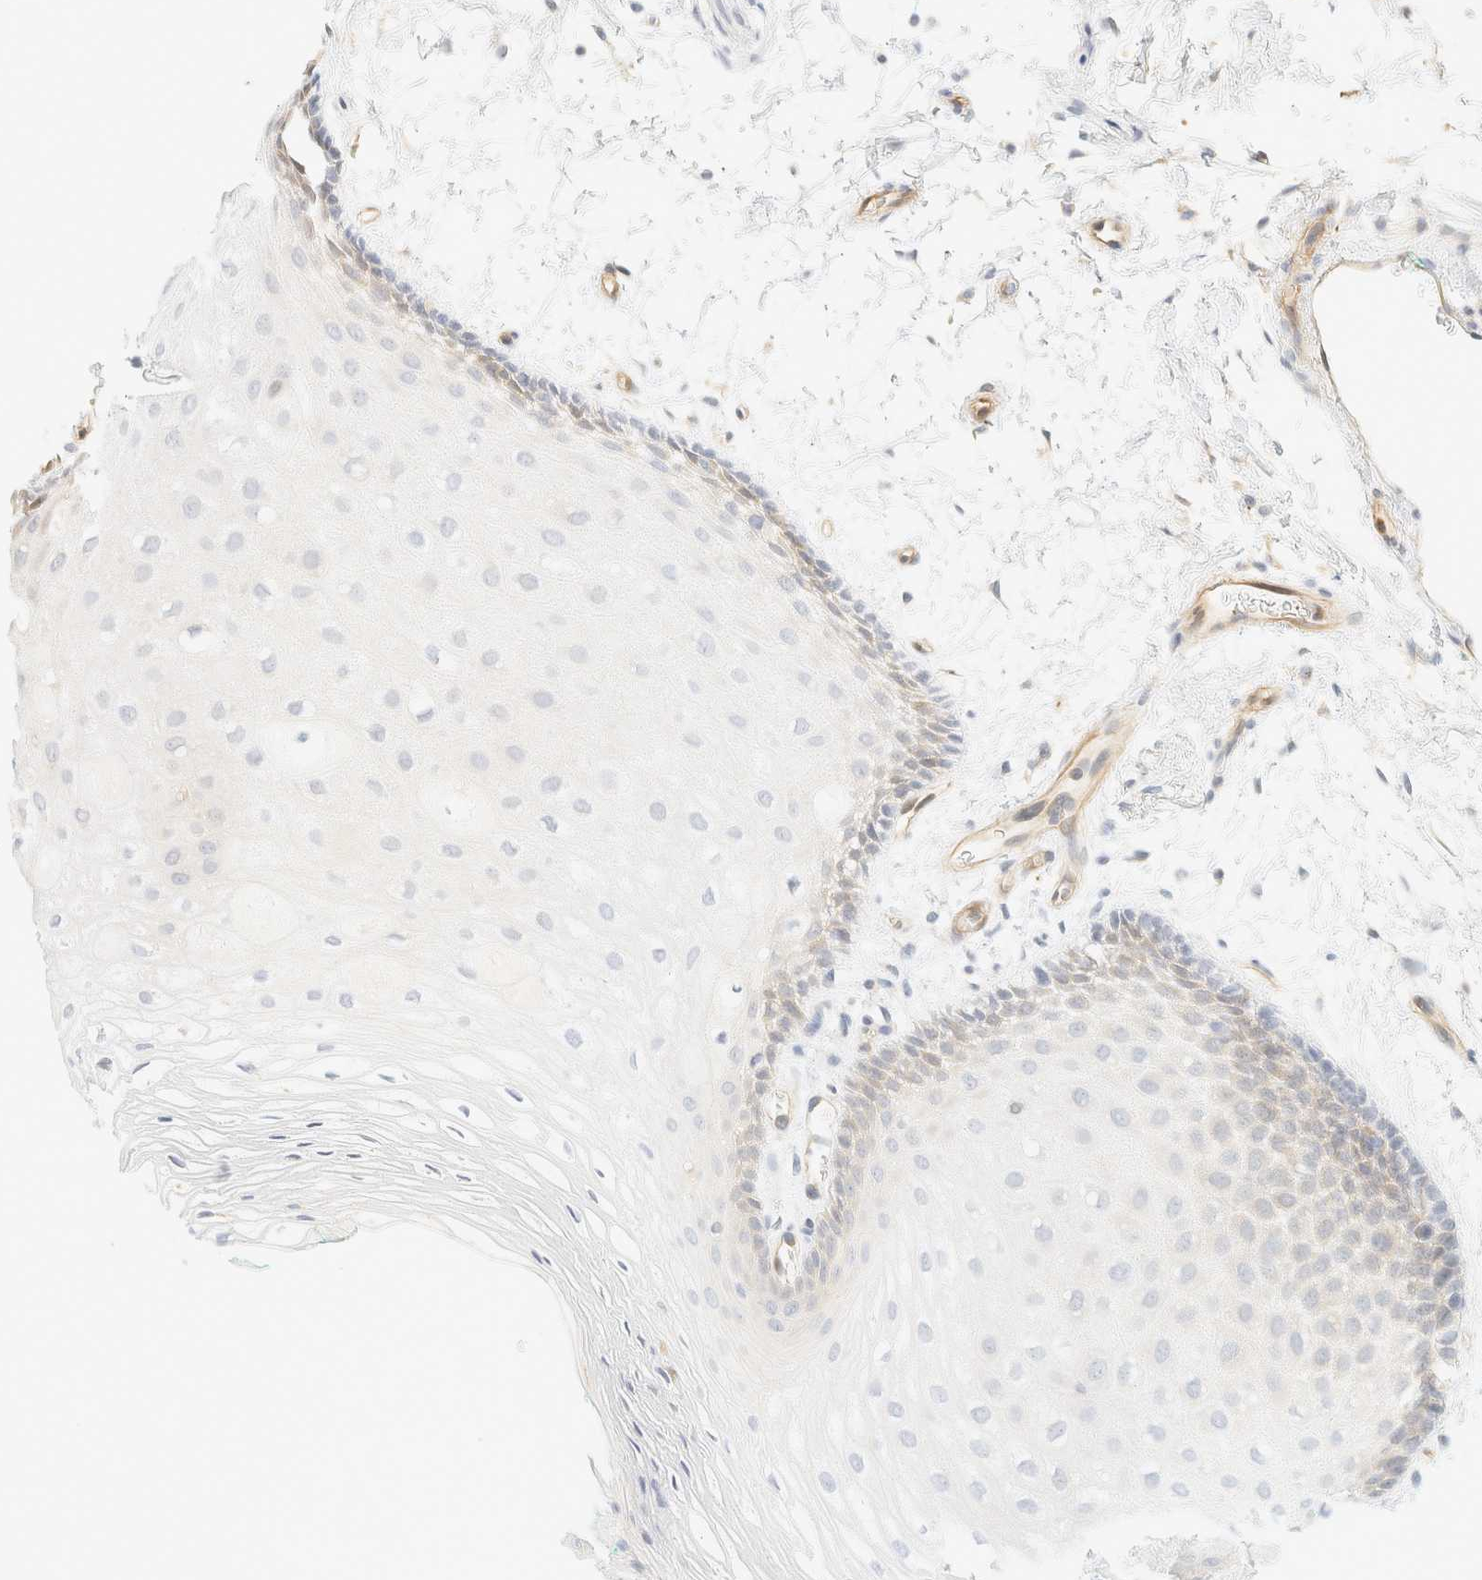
{"staining": {"intensity": "negative", "quantity": "none", "location": "none"}, "tissue": "oral mucosa", "cell_type": "Squamous epithelial cells", "image_type": "normal", "snomed": [{"axis": "morphology", "description": "Normal tissue, NOS"}, {"axis": "topography", "description": "Skeletal muscle"}, {"axis": "topography", "description": "Oral tissue"}, {"axis": "topography", "description": "Peripheral nerve tissue"}], "caption": "Immunohistochemical staining of benign oral mucosa reveals no significant staining in squamous epithelial cells.", "gene": "OTOP2", "patient": {"sex": "female", "age": 84}}